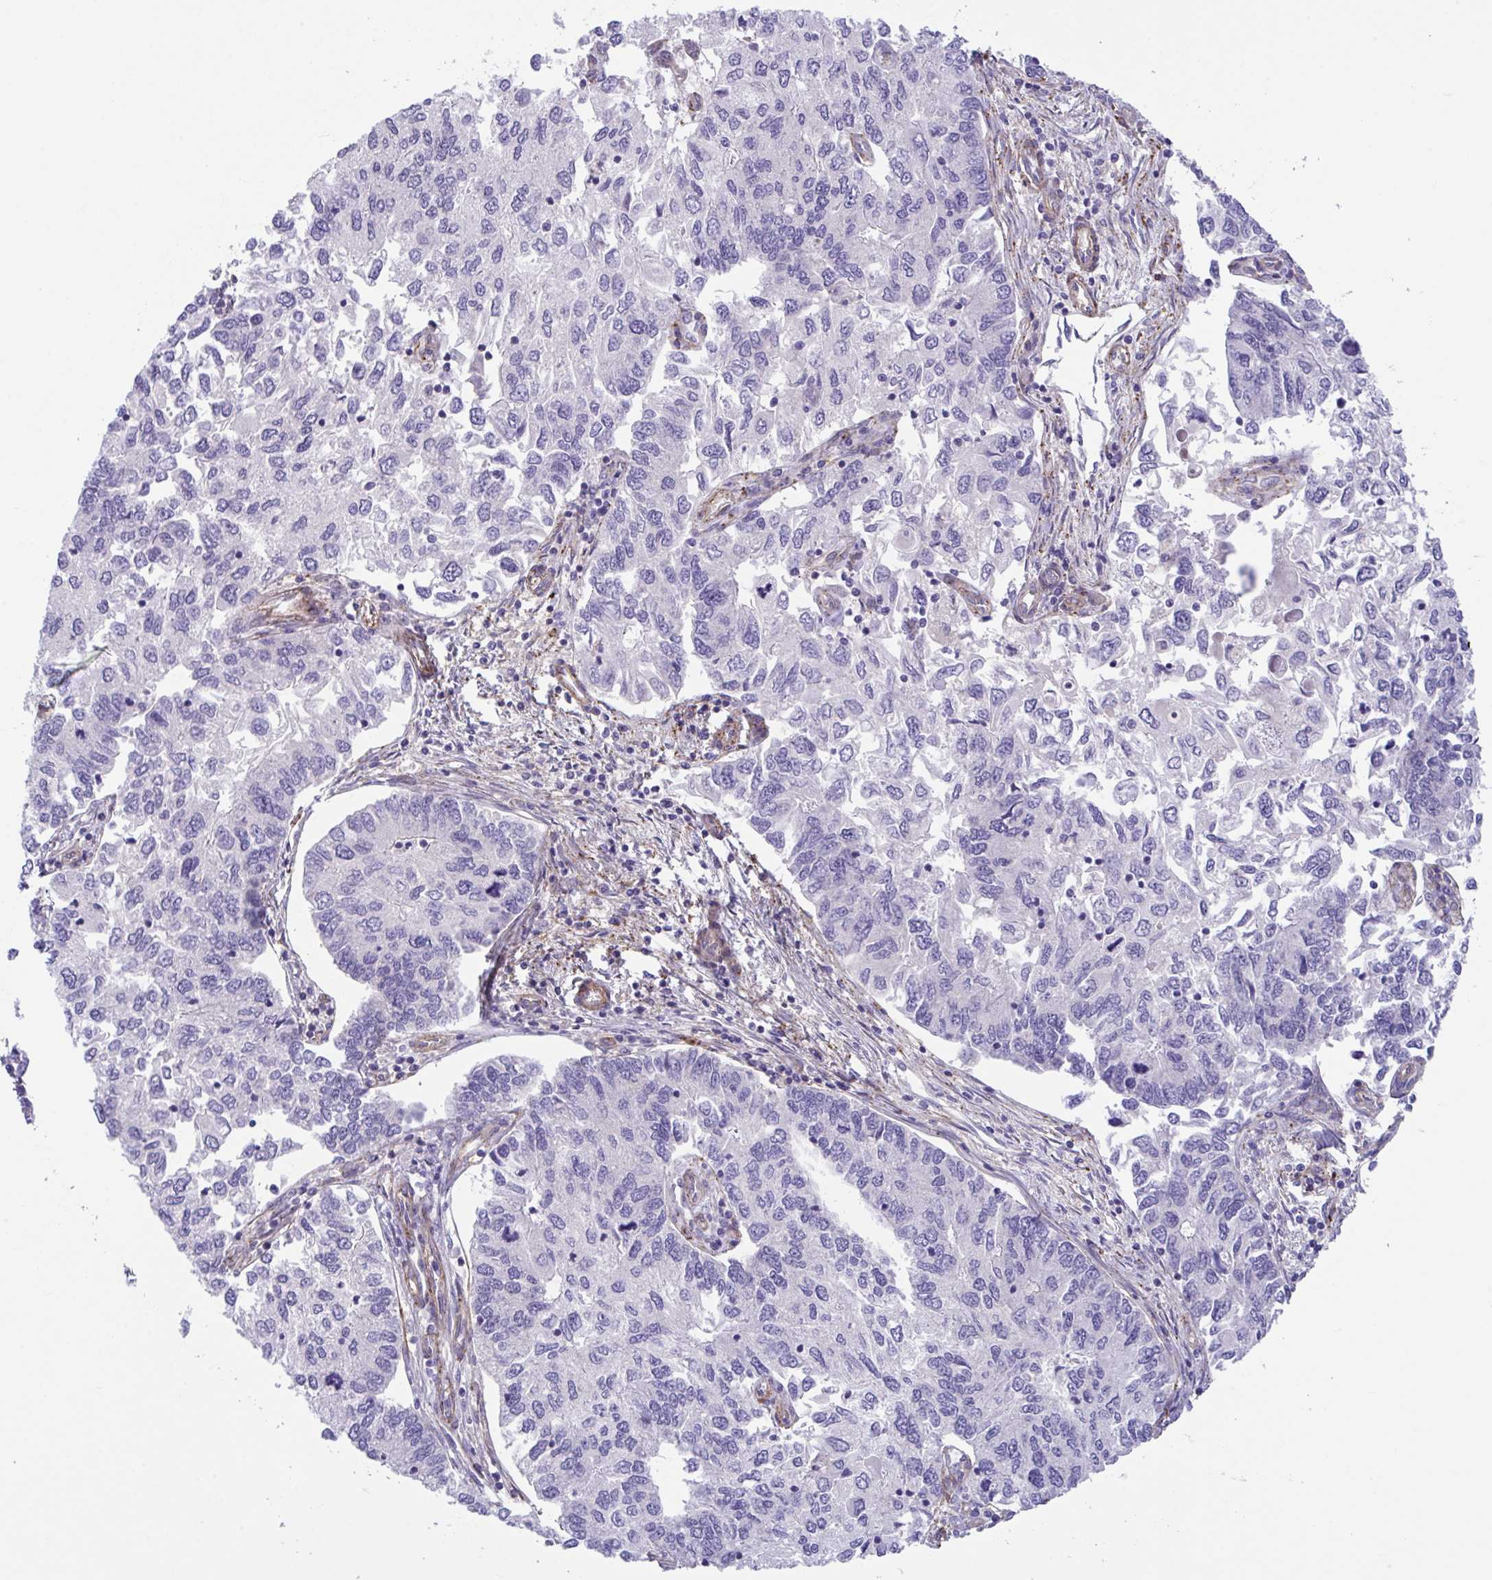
{"staining": {"intensity": "negative", "quantity": "none", "location": "none"}, "tissue": "endometrial cancer", "cell_type": "Tumor cells", "image_type": "cancer", "snomed": [{"axis": "morphology", "description": "Carcinoma, NOS"}, {"axis": "topography", "description": "Uterus"}], "caption": "Immunohistochemistry image of neoplastic tissue: endometrial cancer stained with DAB (3,3'-diaminobenzidine) reveals no significant protein positivity in tumor cells.", "gene": "RHOXF1", "patient": {"sex": "female", "age": 76}}